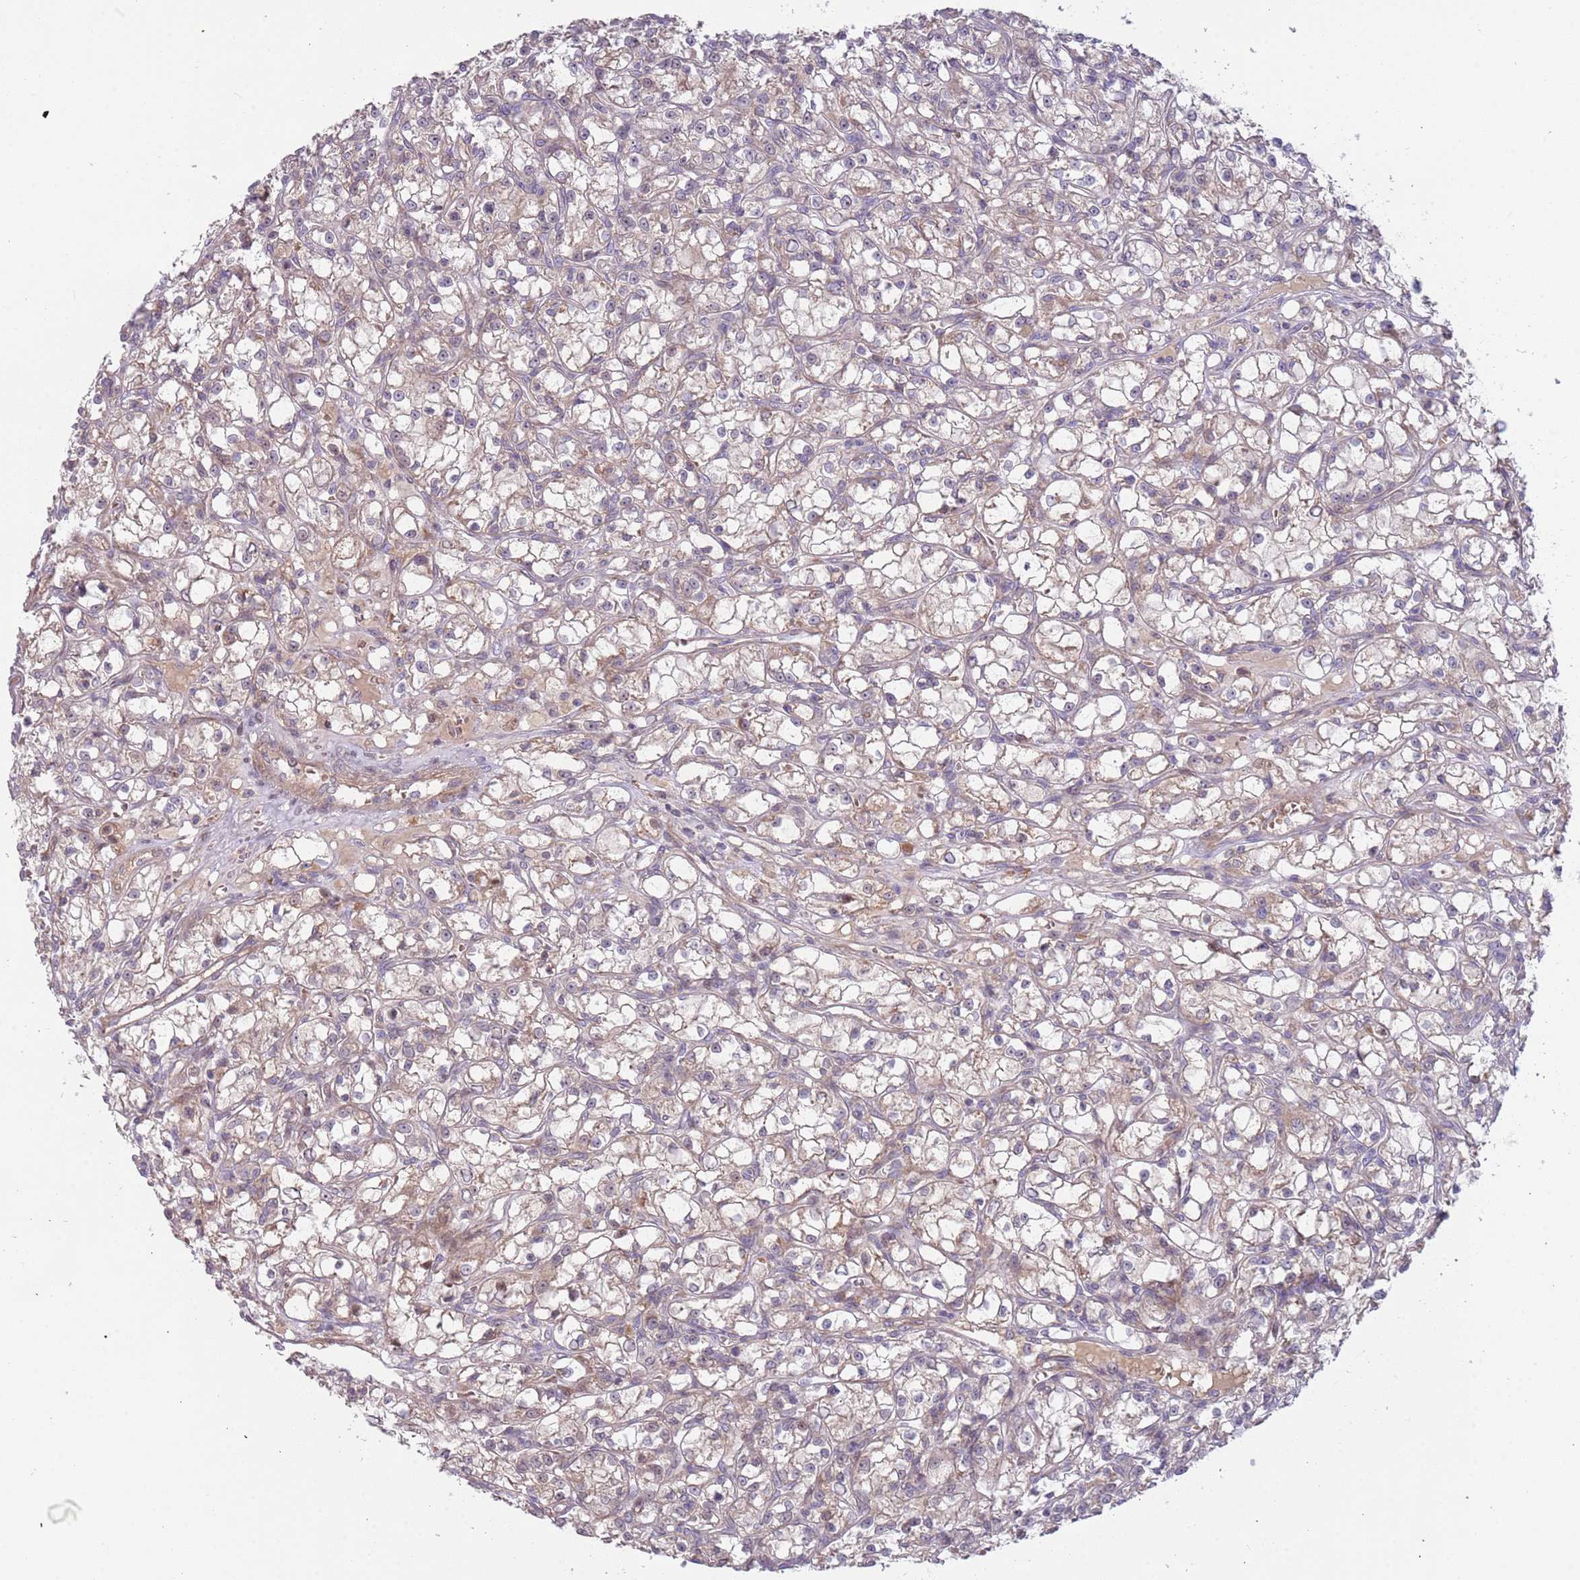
{"staining": {"intensity": "weak", "quantity": "<25%", "location": "nuclear"}, "tissue": "renal cancer", "cell_type": "Tumor cells", "image_type": "cancer", "snomed": [{"axis": "morphology", "description": "Adenocarcinoma, NOS"}, {"axis": "topography", "description": "Kidney"}], "caption": "Human adenocarcinoma (renal) stained for a protein using immunohistochemistry (IHC) reveals no positivity in tumor cells.", "gene": "TRAPPC6B", "patient": {"sex": "female", "age": 59}}